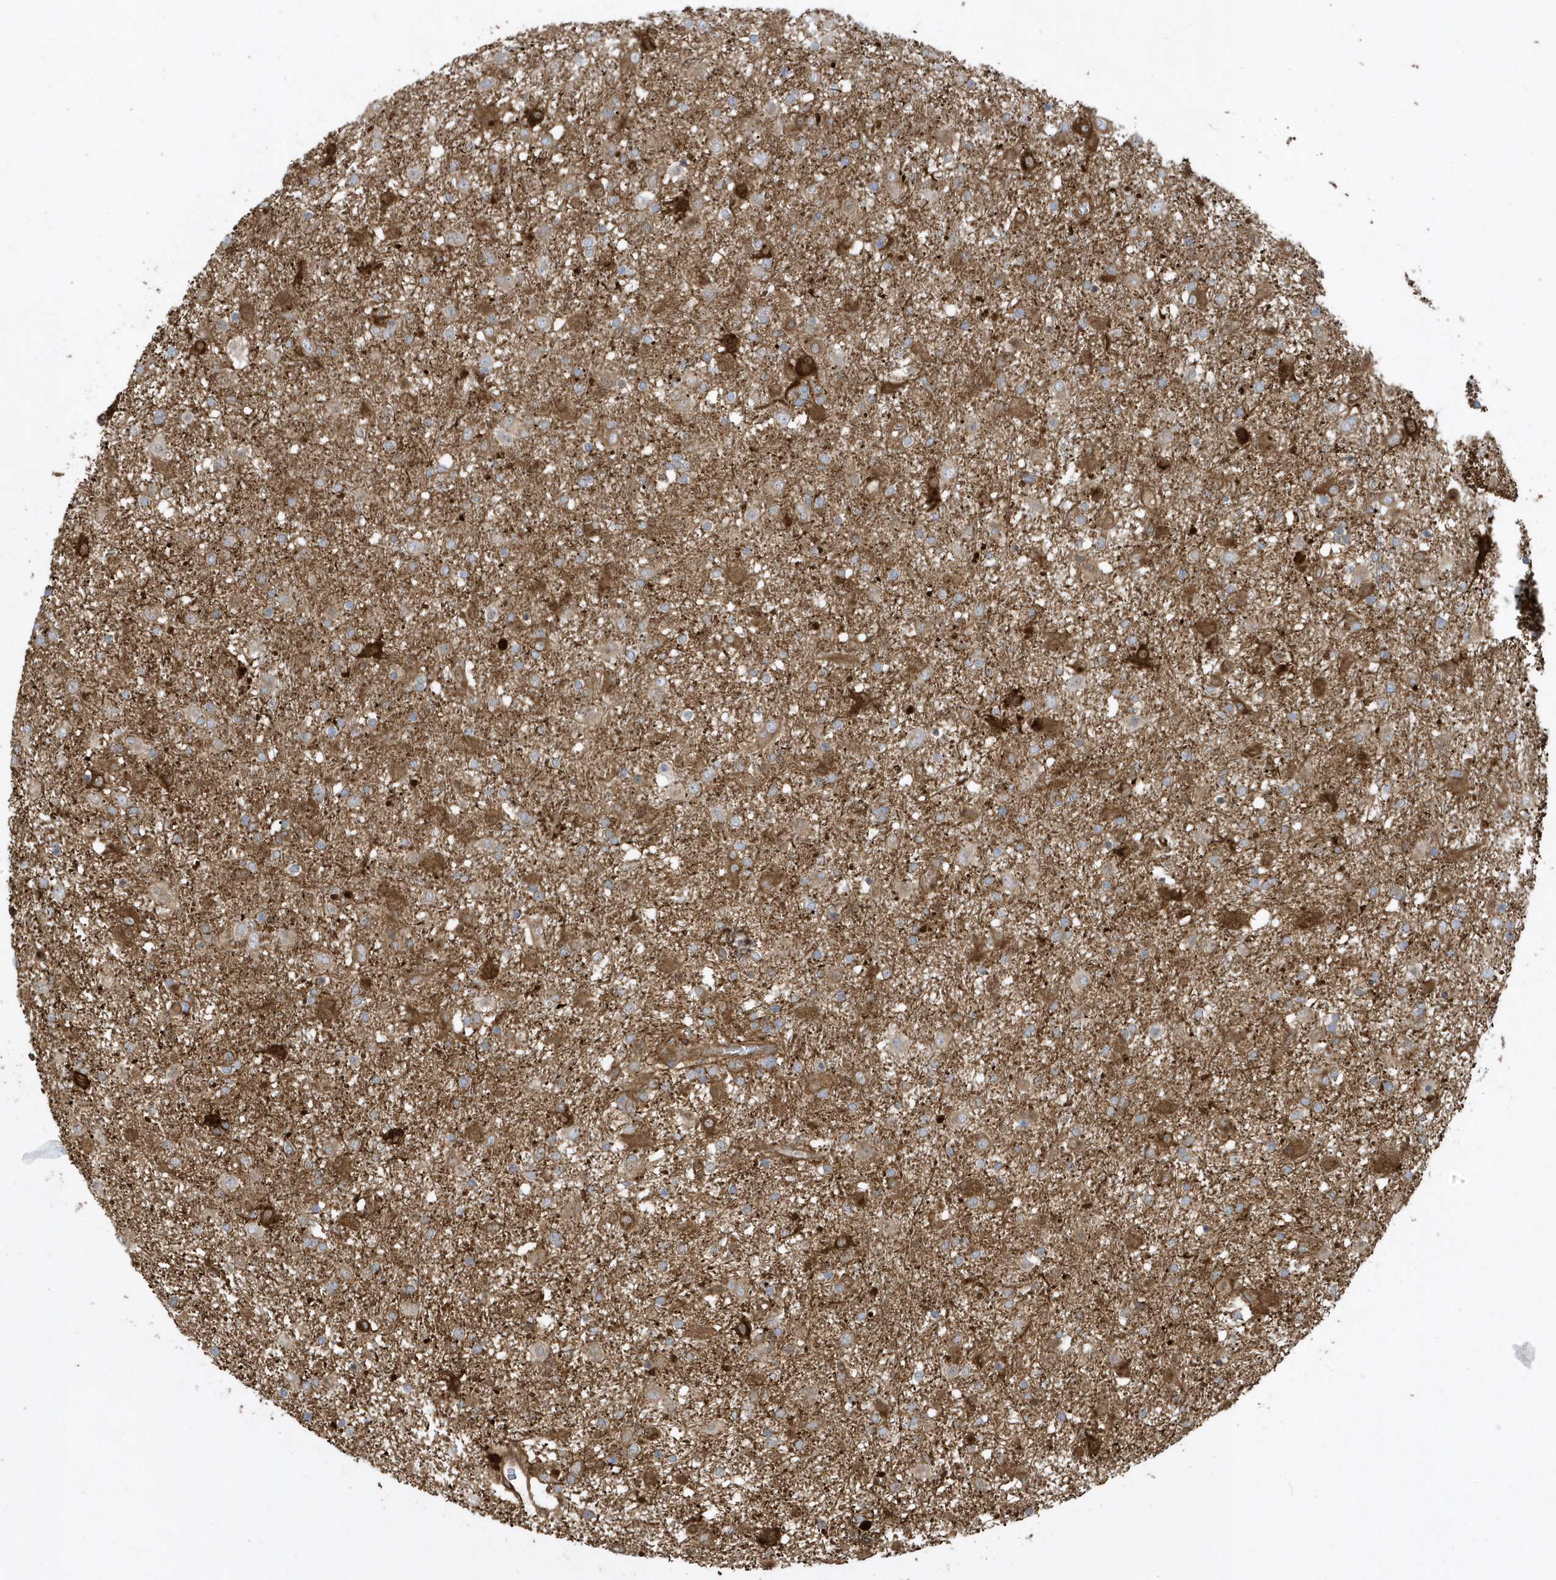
{"staining": {"intensity": "moderate", "quantity": "25%-75%", "location": "cytoplasmic/membranous"}, "tissue": "glioma", "cell_type": "Tumor cells", "image_type": "cancer", "snomed": [{"axis": "morphology", "description": "Glioma, malignant, Low grade"}, {"axis": "topography", "description": "Brain"}], "caption": "An image of glioma stained for a protein demonstrates moderate cytoplasmic/membranous brown staining in tumor cells.", "gene": "CLCN6", "patient": {"sex": "male", "age": 65}}